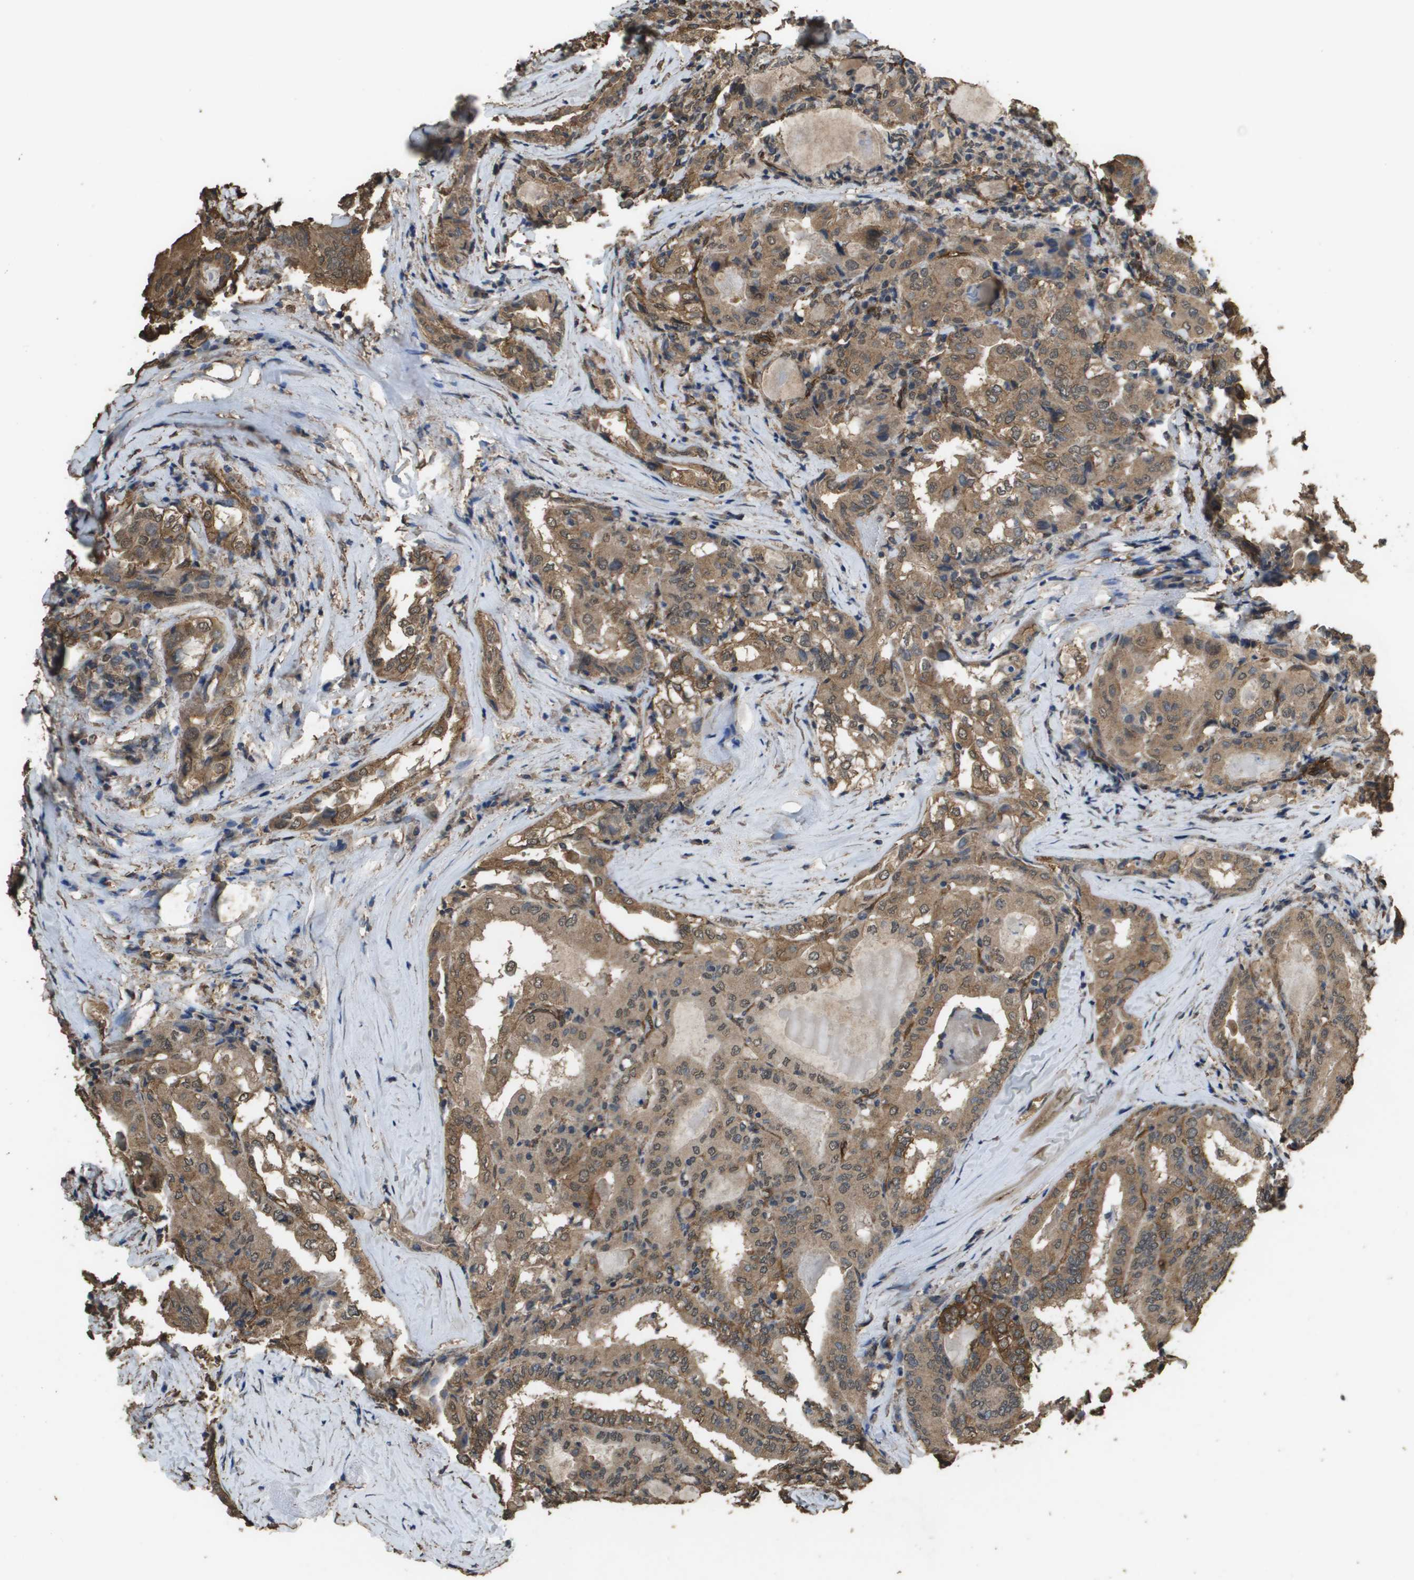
{"staining": {"intensity": "moderate", "quantity": ">75%", "location": "cytoplasmic/membranous"}, "tissue": "thyroid cancer", "cell_type": "Tumor cells", "image_type": "cancer", "snomed": [{"axis": "morphology", "description": "Papillary adenocarcinoma, NOS"}, {"axis": "topography", "description": "Thyroid gland"}], "caption": "Immunohistochemistry (IHC) (DAB (3,3'-diaminobenzidine)) staining of papillary adenocarcinoma (thyroid) exhibits moderate cytoplasmic/membranous protein staining in approximately >75% of tumor cells.", "gene": "AAMP", "patient": {"sex": "female", "age": 42}}